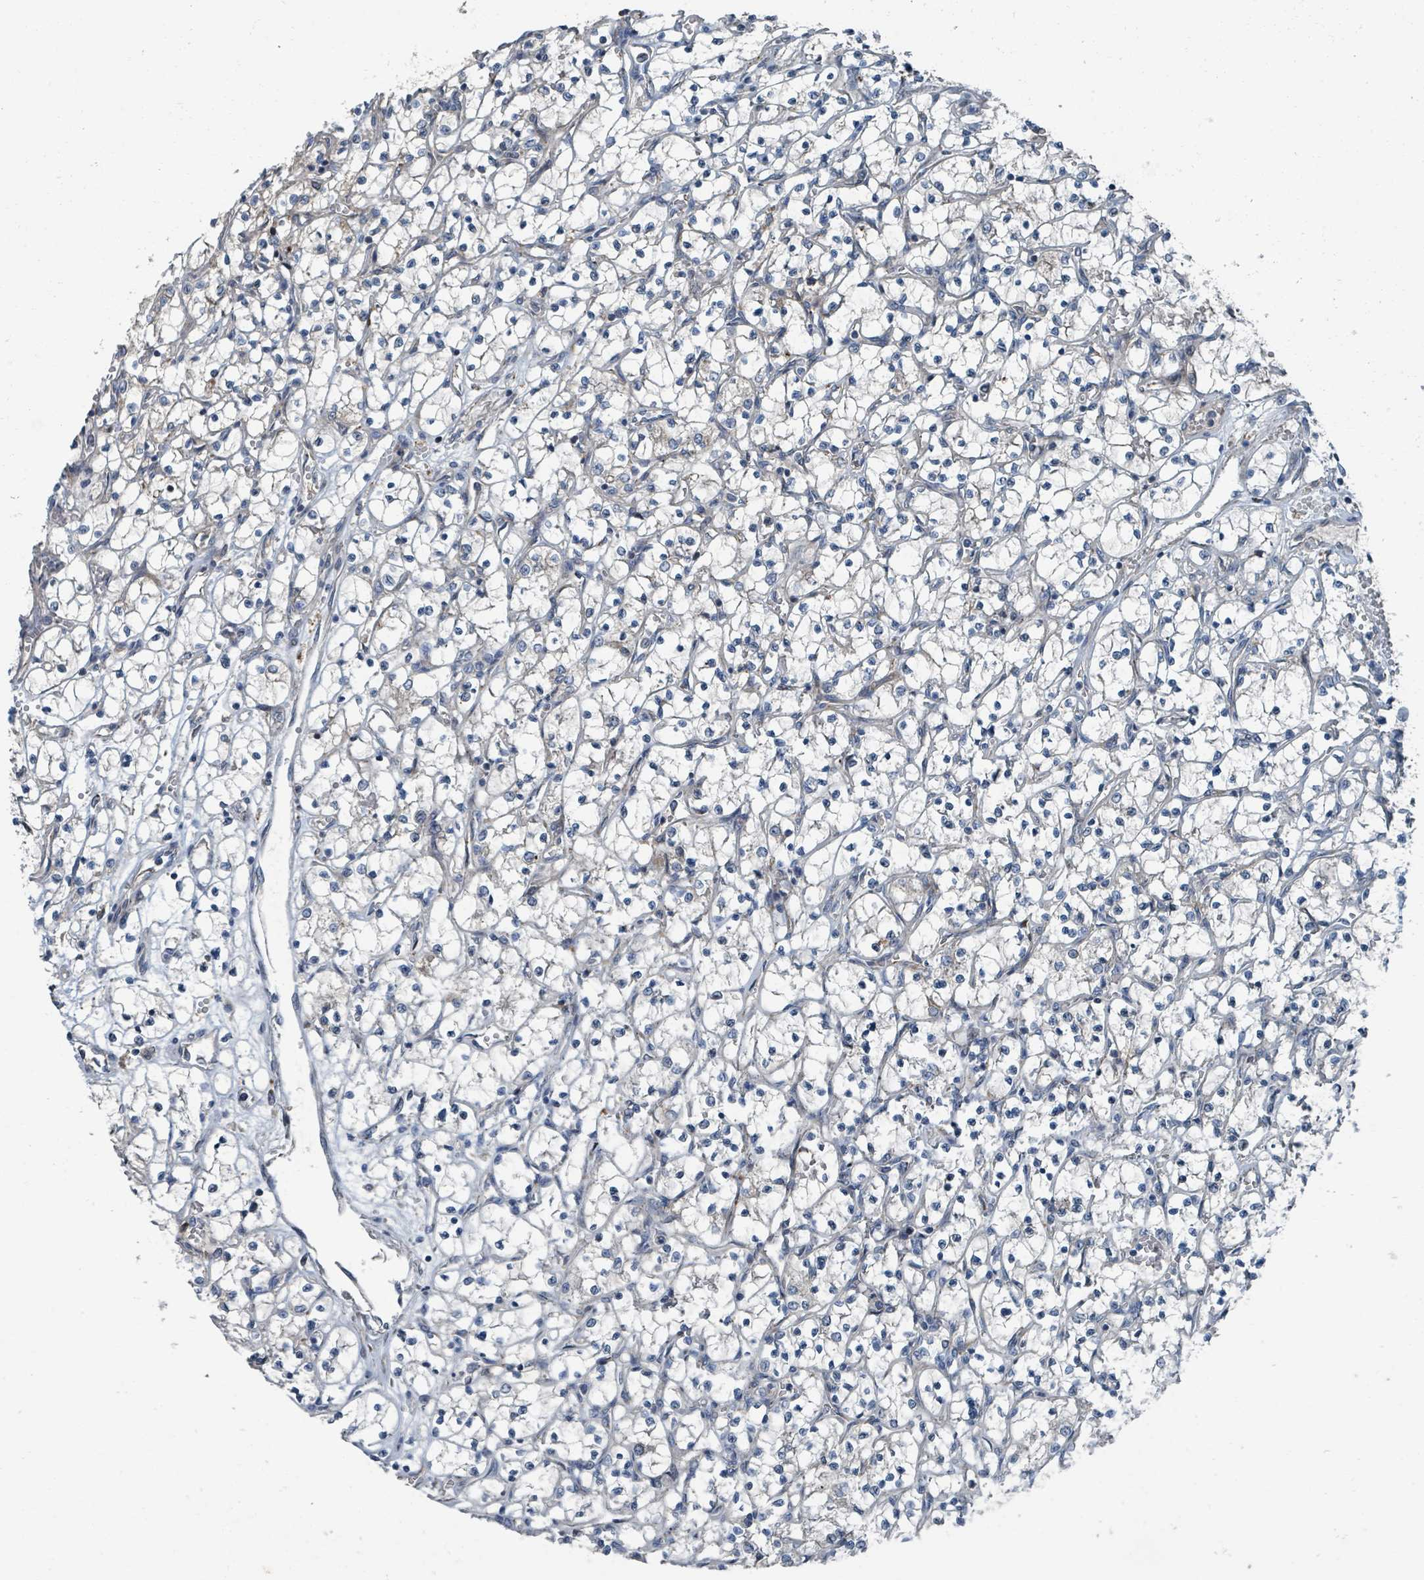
{"staining": {"intensity": "negative", "quantity": "none", "location": "none"}, "tissue": "renal cancer", "cell_type": "Tumor cells", "image_type": "cancer", "snomed": [{"axis": "morphology", "description": "Adenocarcinoma, NOS"}, {"axis": "topography", "description": "Kidney"}], "caption": "Tumor cells show no significant protein staining in renal adenocarcinoma. (Immunohistochemistry (ihc), brightfield microscopy, high magnification).", "gene": "DIPK2A", "patient": {"sex": "female", "age": 69}}